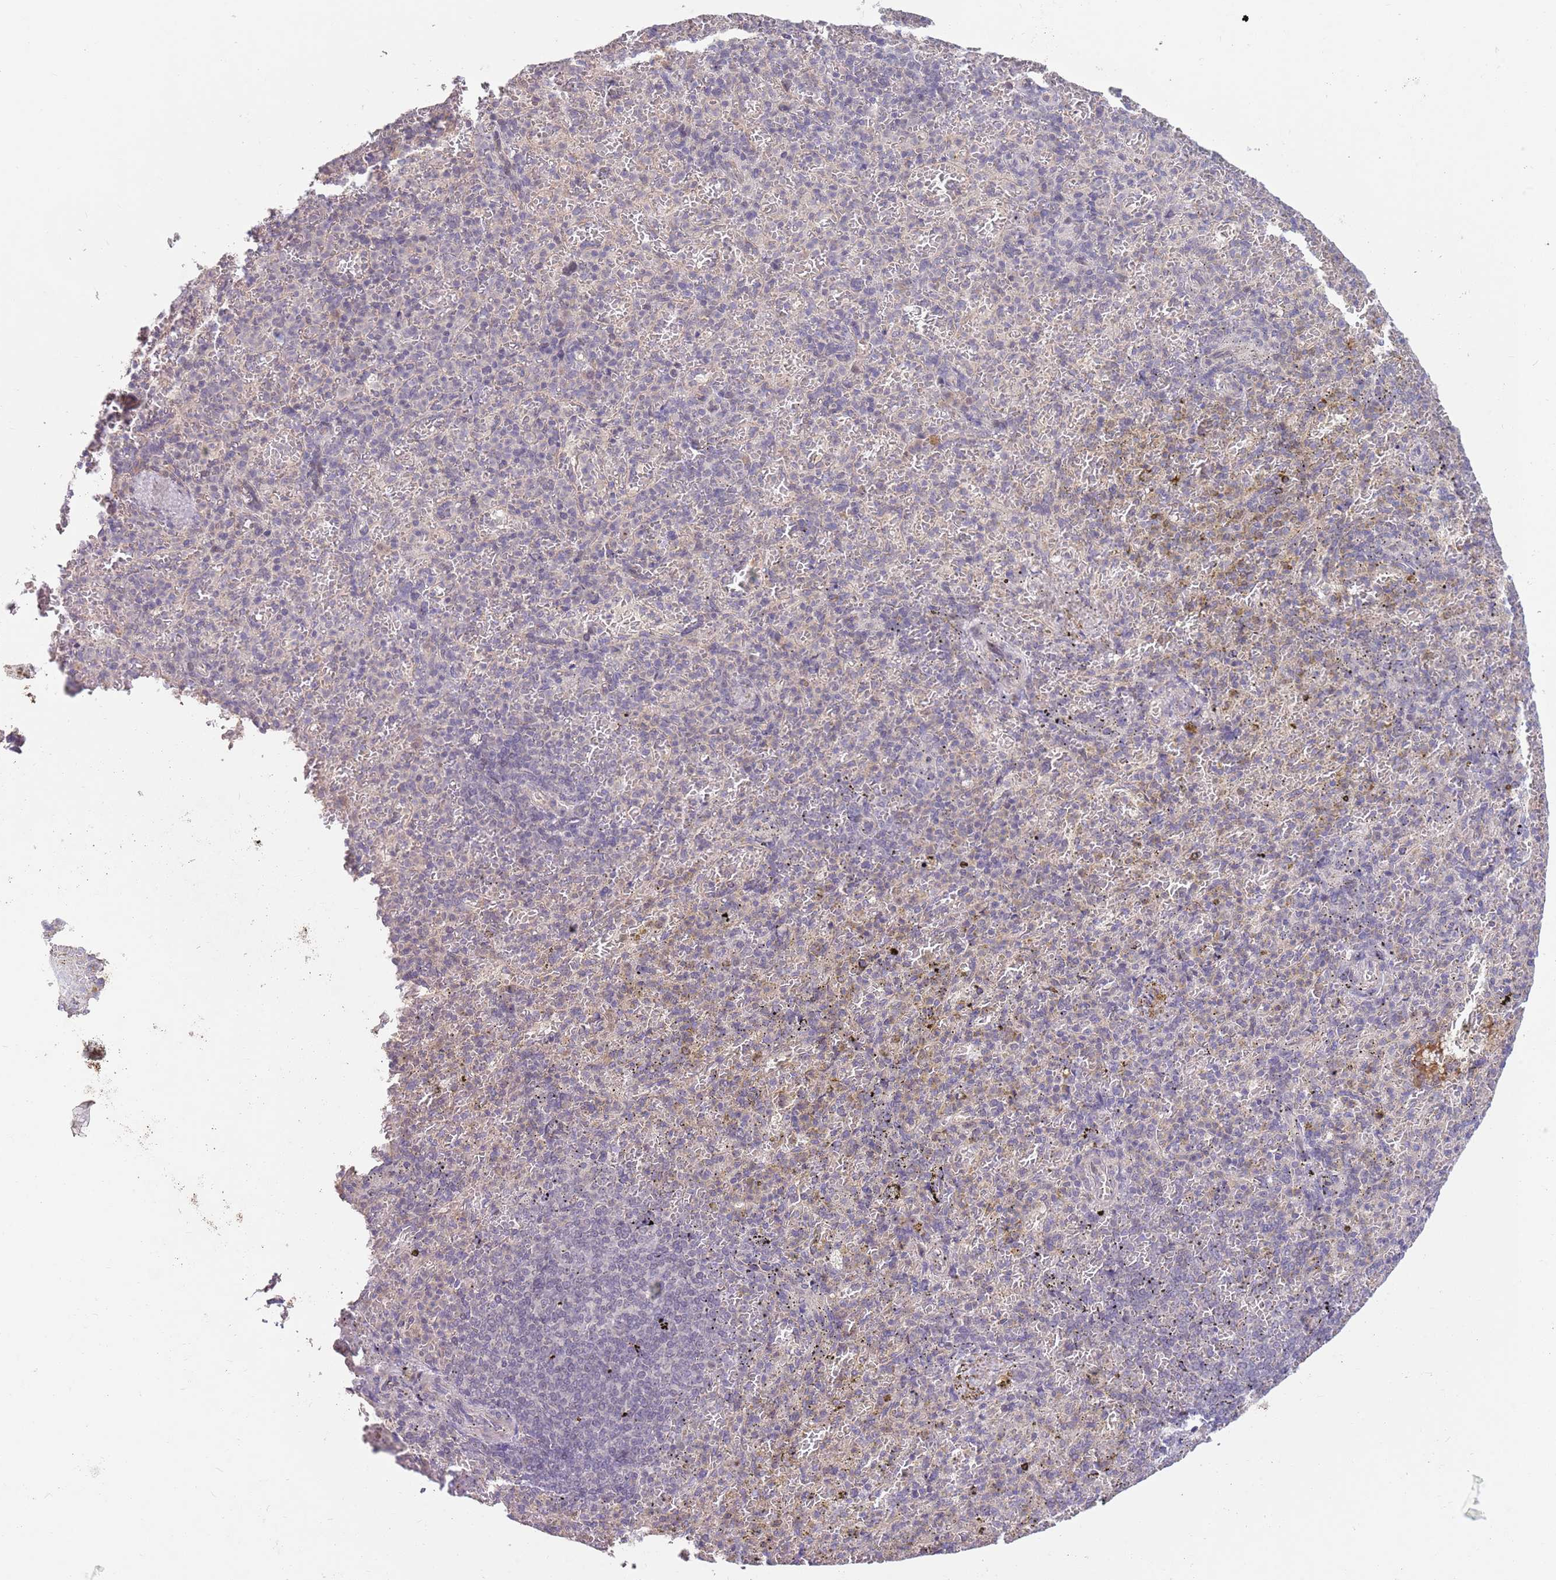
{"staining": {"intensity": "negative", "quantity": "none", "location": "none"}, "tissue": "spleen", "cell_type": "Cells in red pulp", "image_type": "normal", "snomed": [{"axis": "morphology", "description": "Normal tissue, NOS"}, {"axis": "topography", "description": "Spleen"}], "caption": "IHC photomicrograph of normal spleen: human spleen stained with DAB demonstrates no significant protein expression in cells in red pulp. The staining was performed using DAB (3,3'-diaminobenzidine) to visualize the protein expression in brown, while the nuclei were stained in blue with hematoxylin (Magnification: 20x).", "gene": "MEI1", "patient": {"sex": "female", "age": 74}}